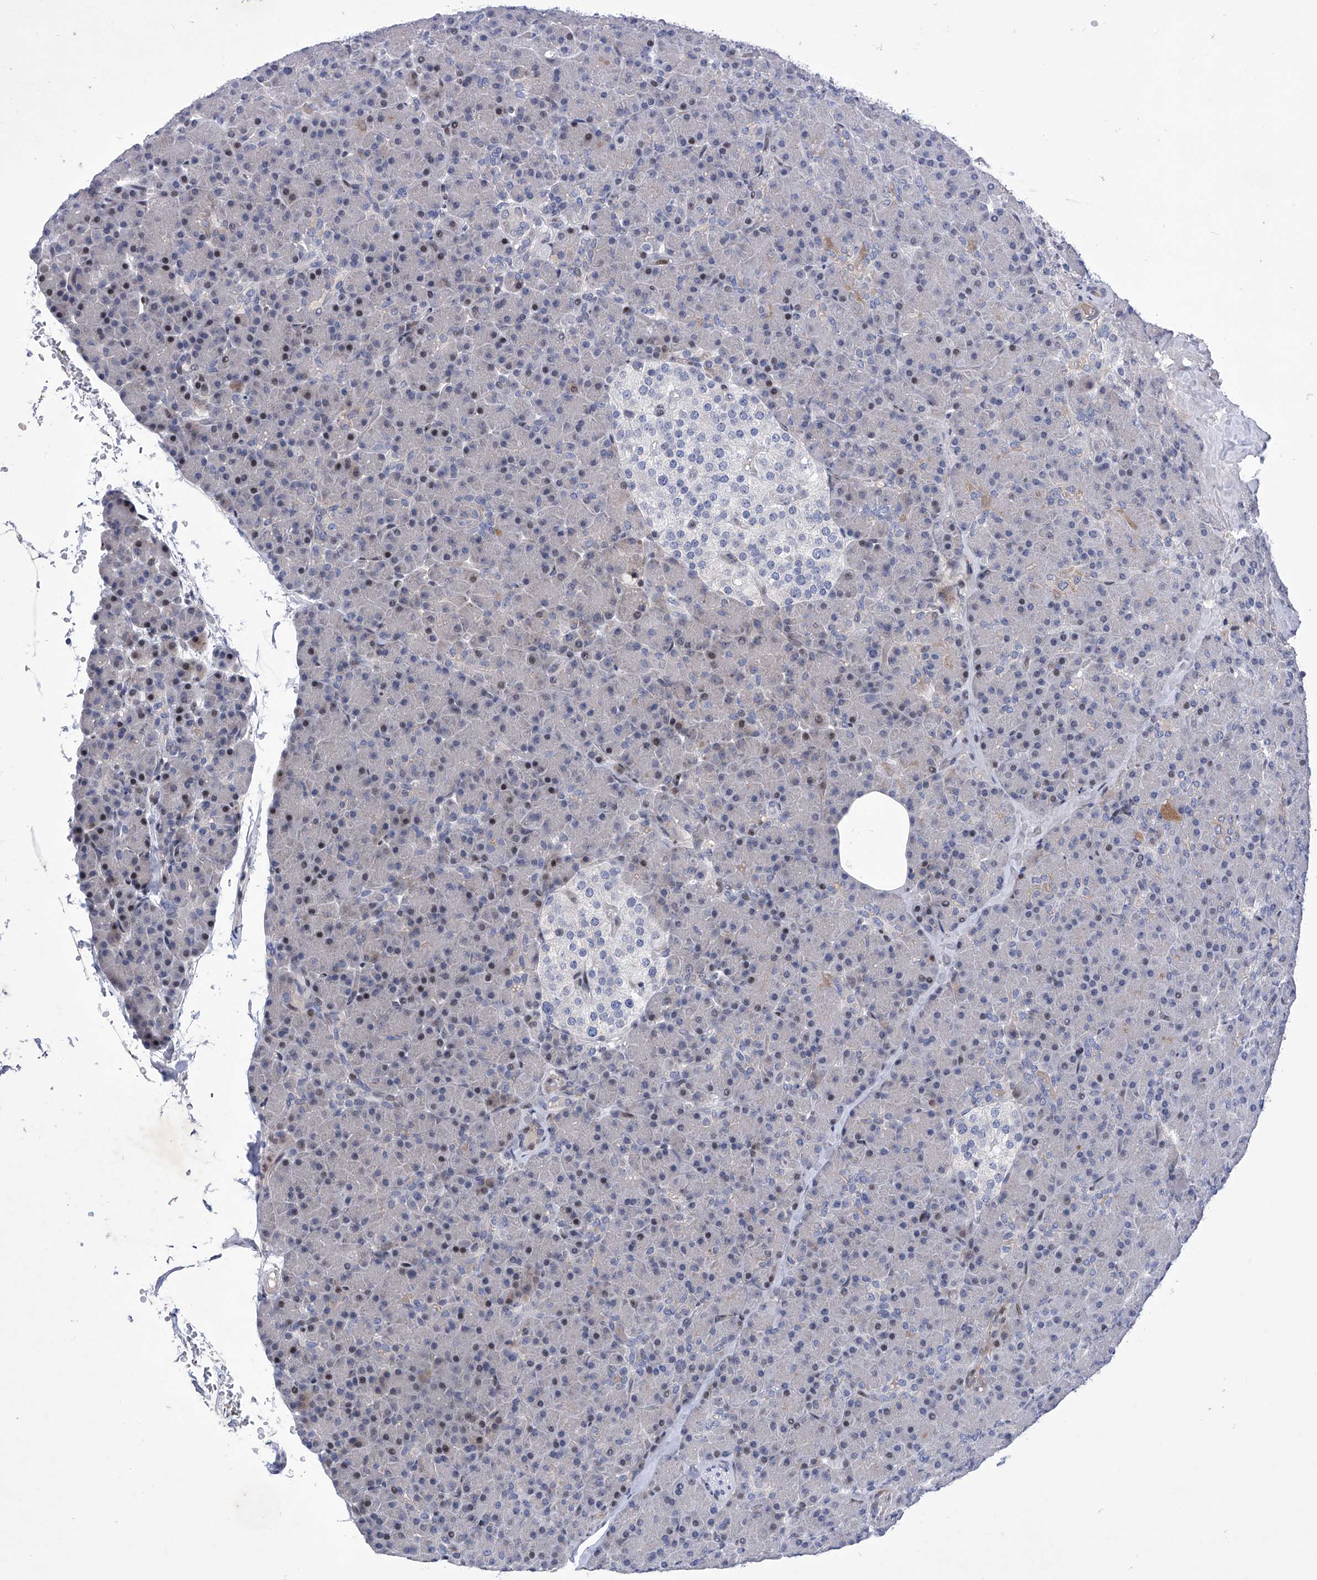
{"staining": {"intensity": "moderate", "quantity": "<25%", "location": "cytoplasmic/membranous,nuclear"}, "tissue": "pancreas", "cell_type": "Exocrine glandular cells", "image_type": "normal", "snomed": [{"axis": "morphology", "description": "Normal tissue, NOS"}, {"axis": "topography", "description": "Pancreas"}], "caption": "The histopathology image demonstrates staining of normal pancreas, revealing moderate cytoplasmic/membranous,nuclear protein expression (brown color) within exocrine glandular cells. The staining was performed using DAB (3,3'-diaminobenzidine) to visualize the protein expression in brown, while the nuclei were stained in blue with hematoxylin (Magnification: 20x).", "gene": "NUFIP1", "patient": {"sex": "female", "age": 43}}